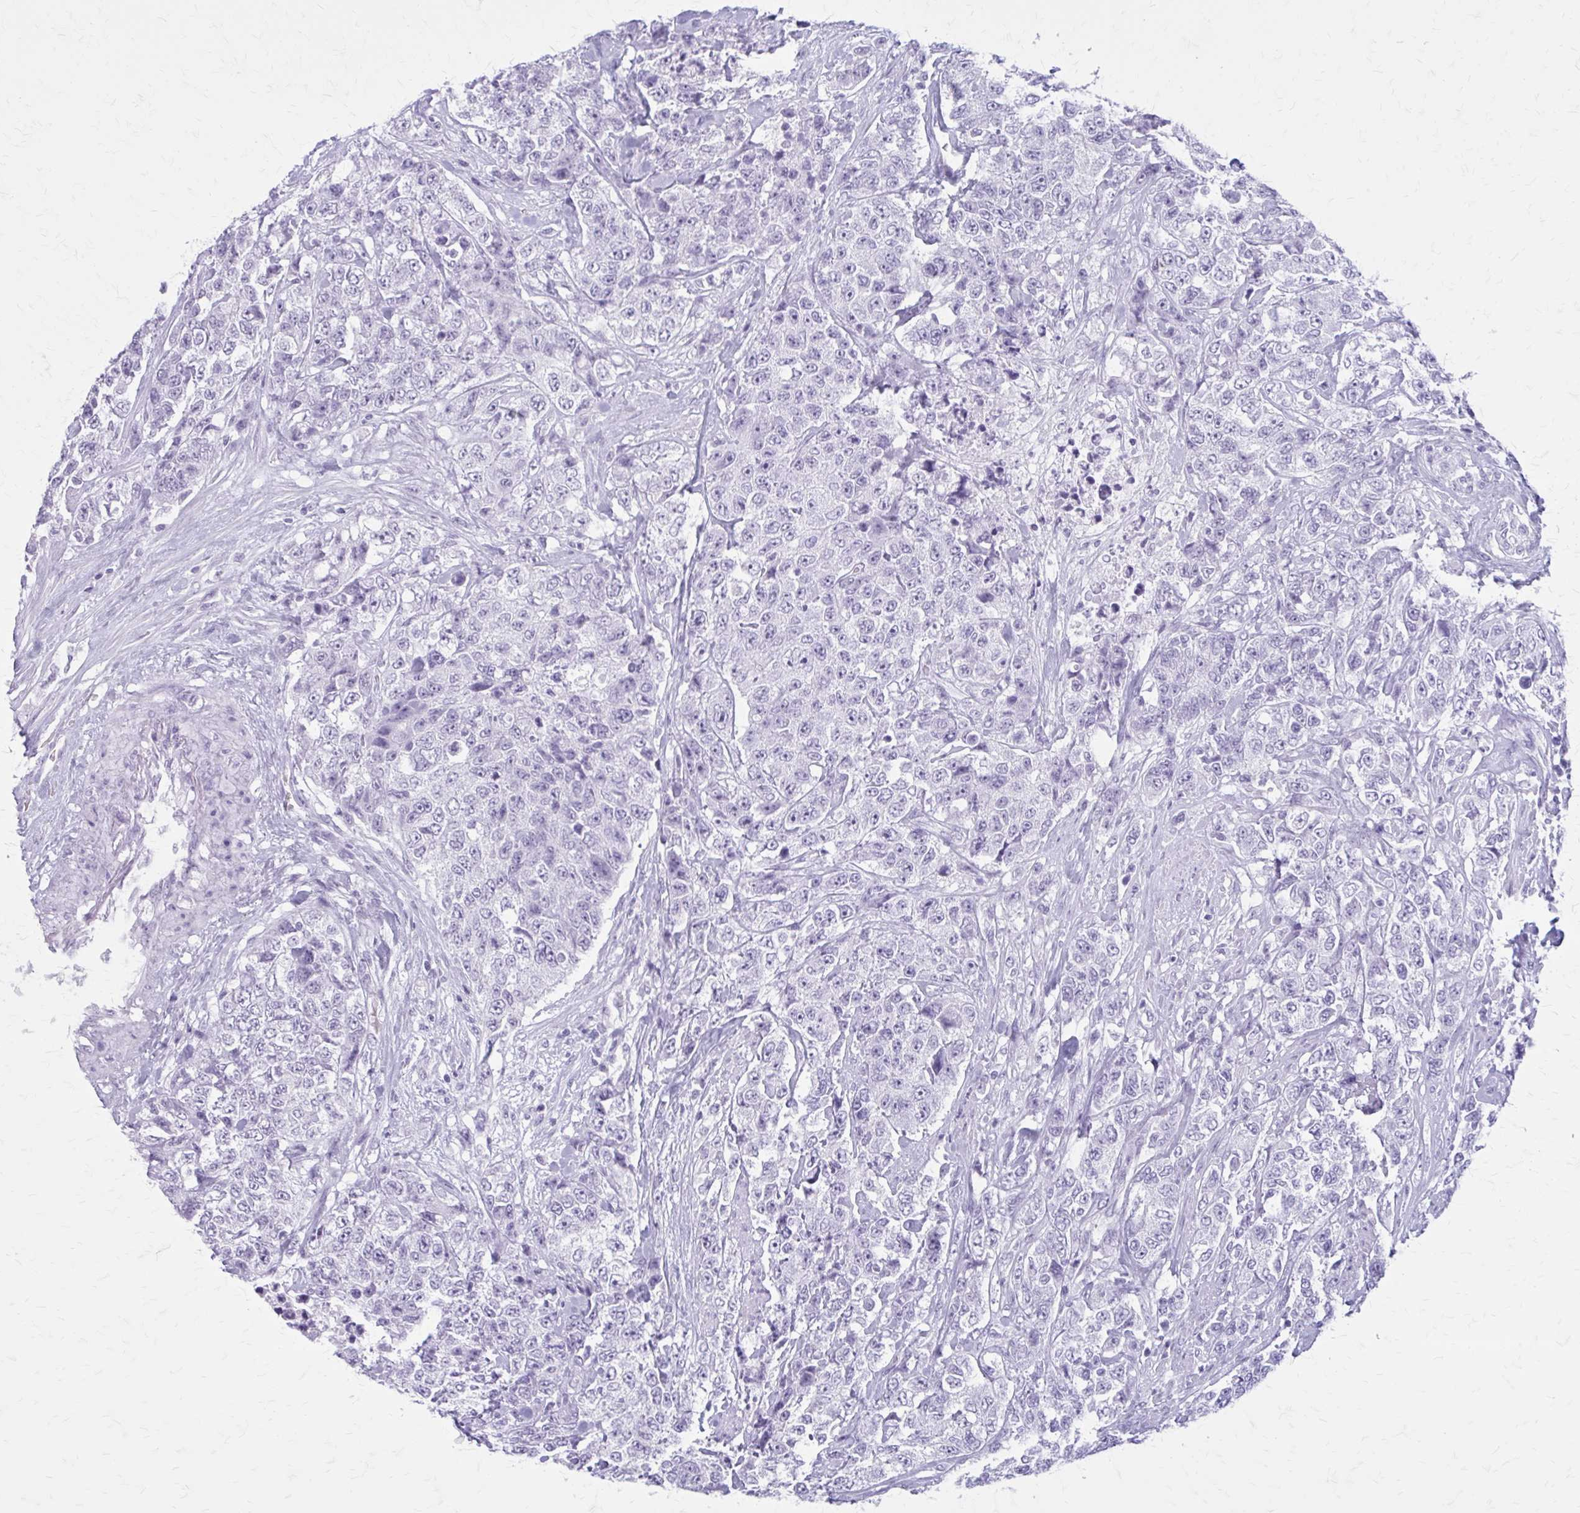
{"staining": {"intensity": "negative", "quantity": "none", "location": "none"}, "tissue": "urothelial cancer", "cell_type": "Tumor cells", "image_type": "cancer", "snomed": [{"axis": "morphology", "description": "Urothelial carcinoma, High grade"}, {"axis": "topography", "description": "Urinary bladder"}], "caption": "Tumor cells are negative for protein expression in human urothelial cancer. The staining was performed using DAB to visualize the protein expression in brown, while the nuclei were stained in blue with hematoxylin (Magnification: 20x).", "gene": "GAD1", "patient": {"sex": "female", "age": 78}}